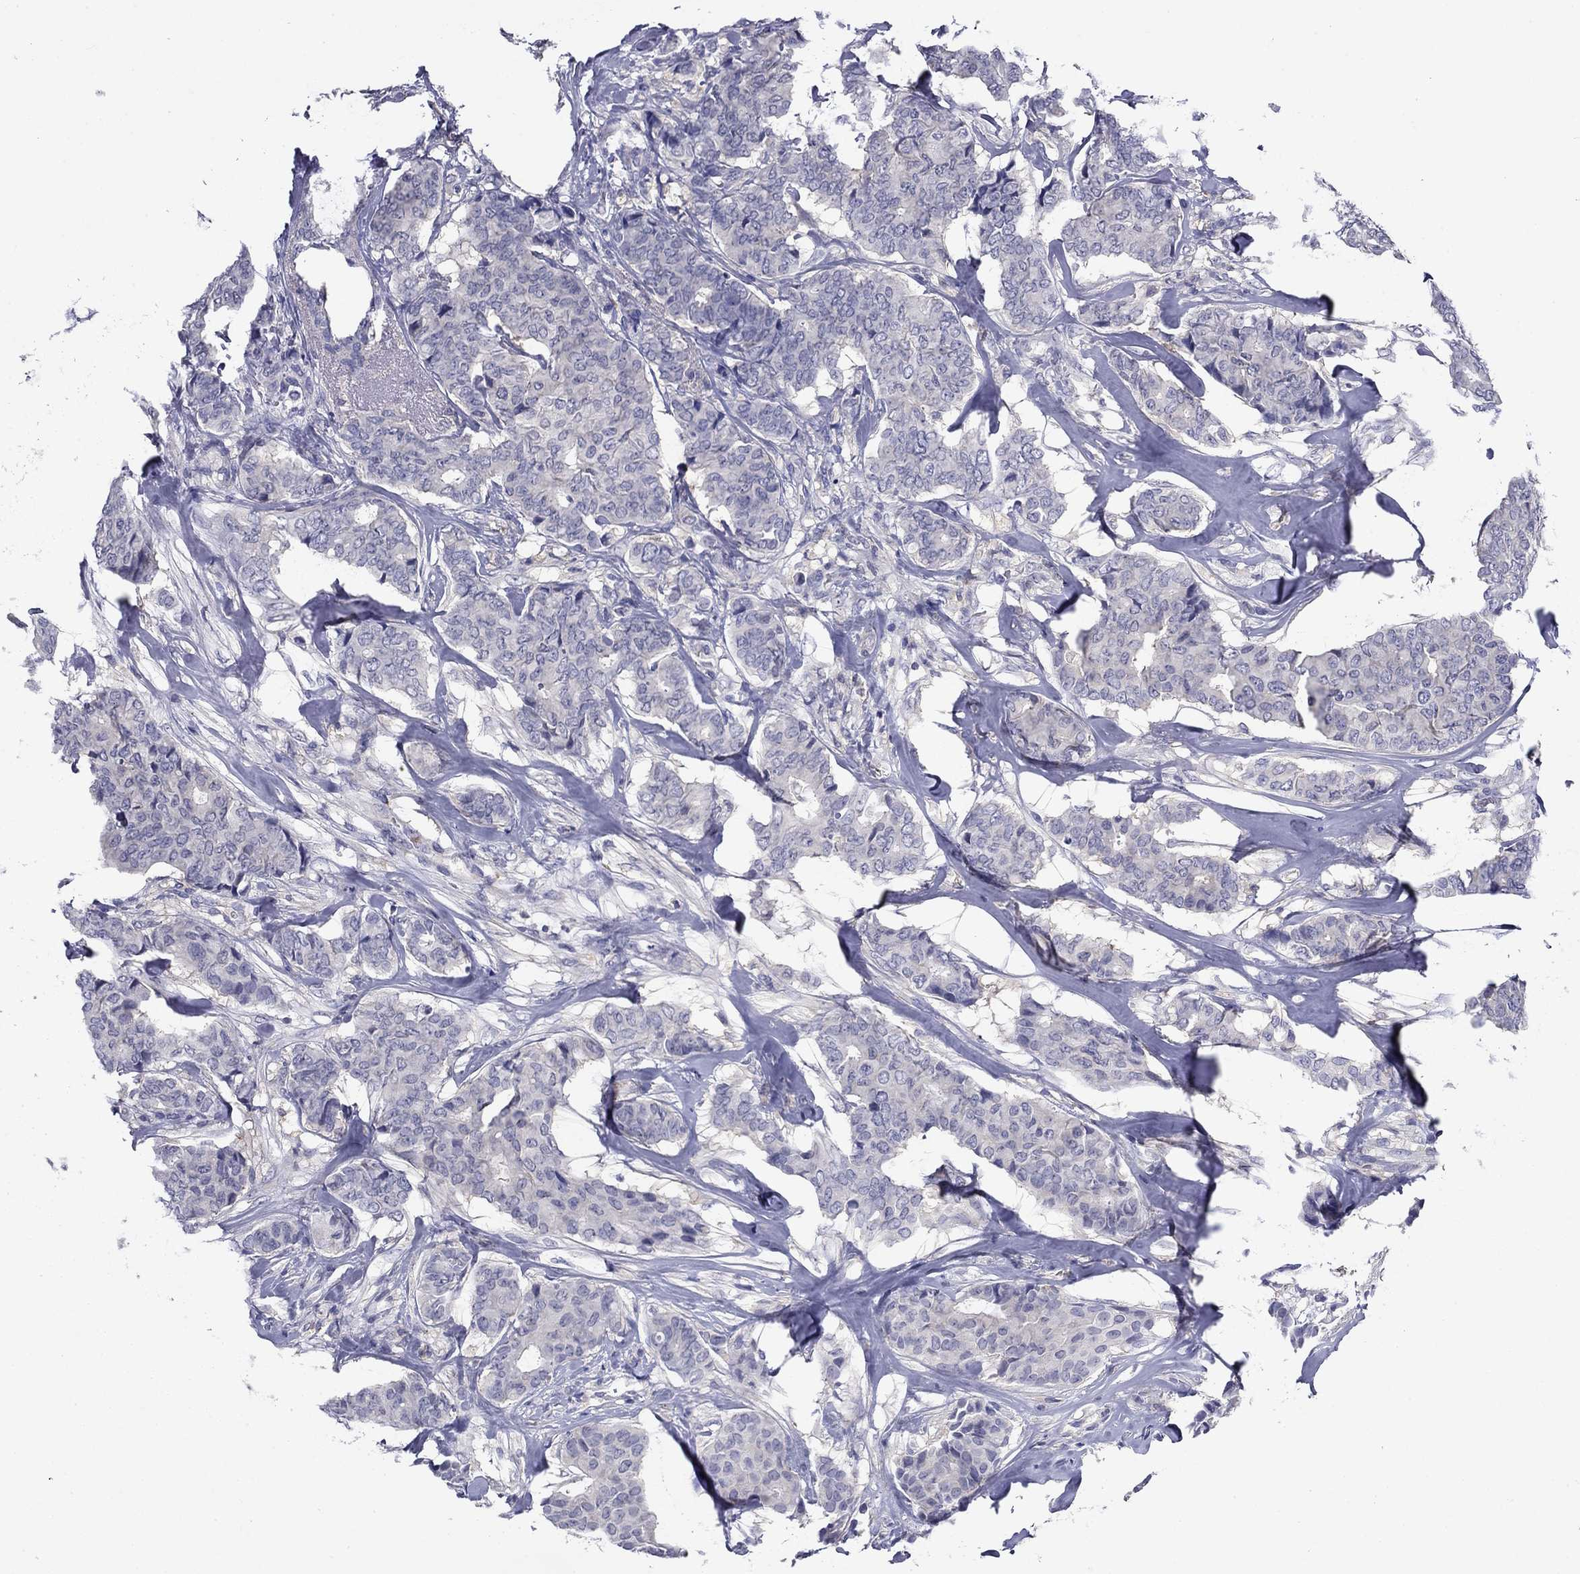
{"staining": {"intensity": "negative", "quantity": "none", "location": "none"}, "tissue": "breast cancer", "cell_type": "Tumor cells", "image_type": "cancer", "snomed": [{"axis": "morphology", "description": "Duct carcinoma"}, {"axis": "topography", "description": "Breast"}], "caption": "Photomicrograph shows no significant protein positivity in tumor cells of infiltrating ductal carcinoma (breast).", "gene": "POU2F2", "patient": {"sex": "female", "age": 75}}